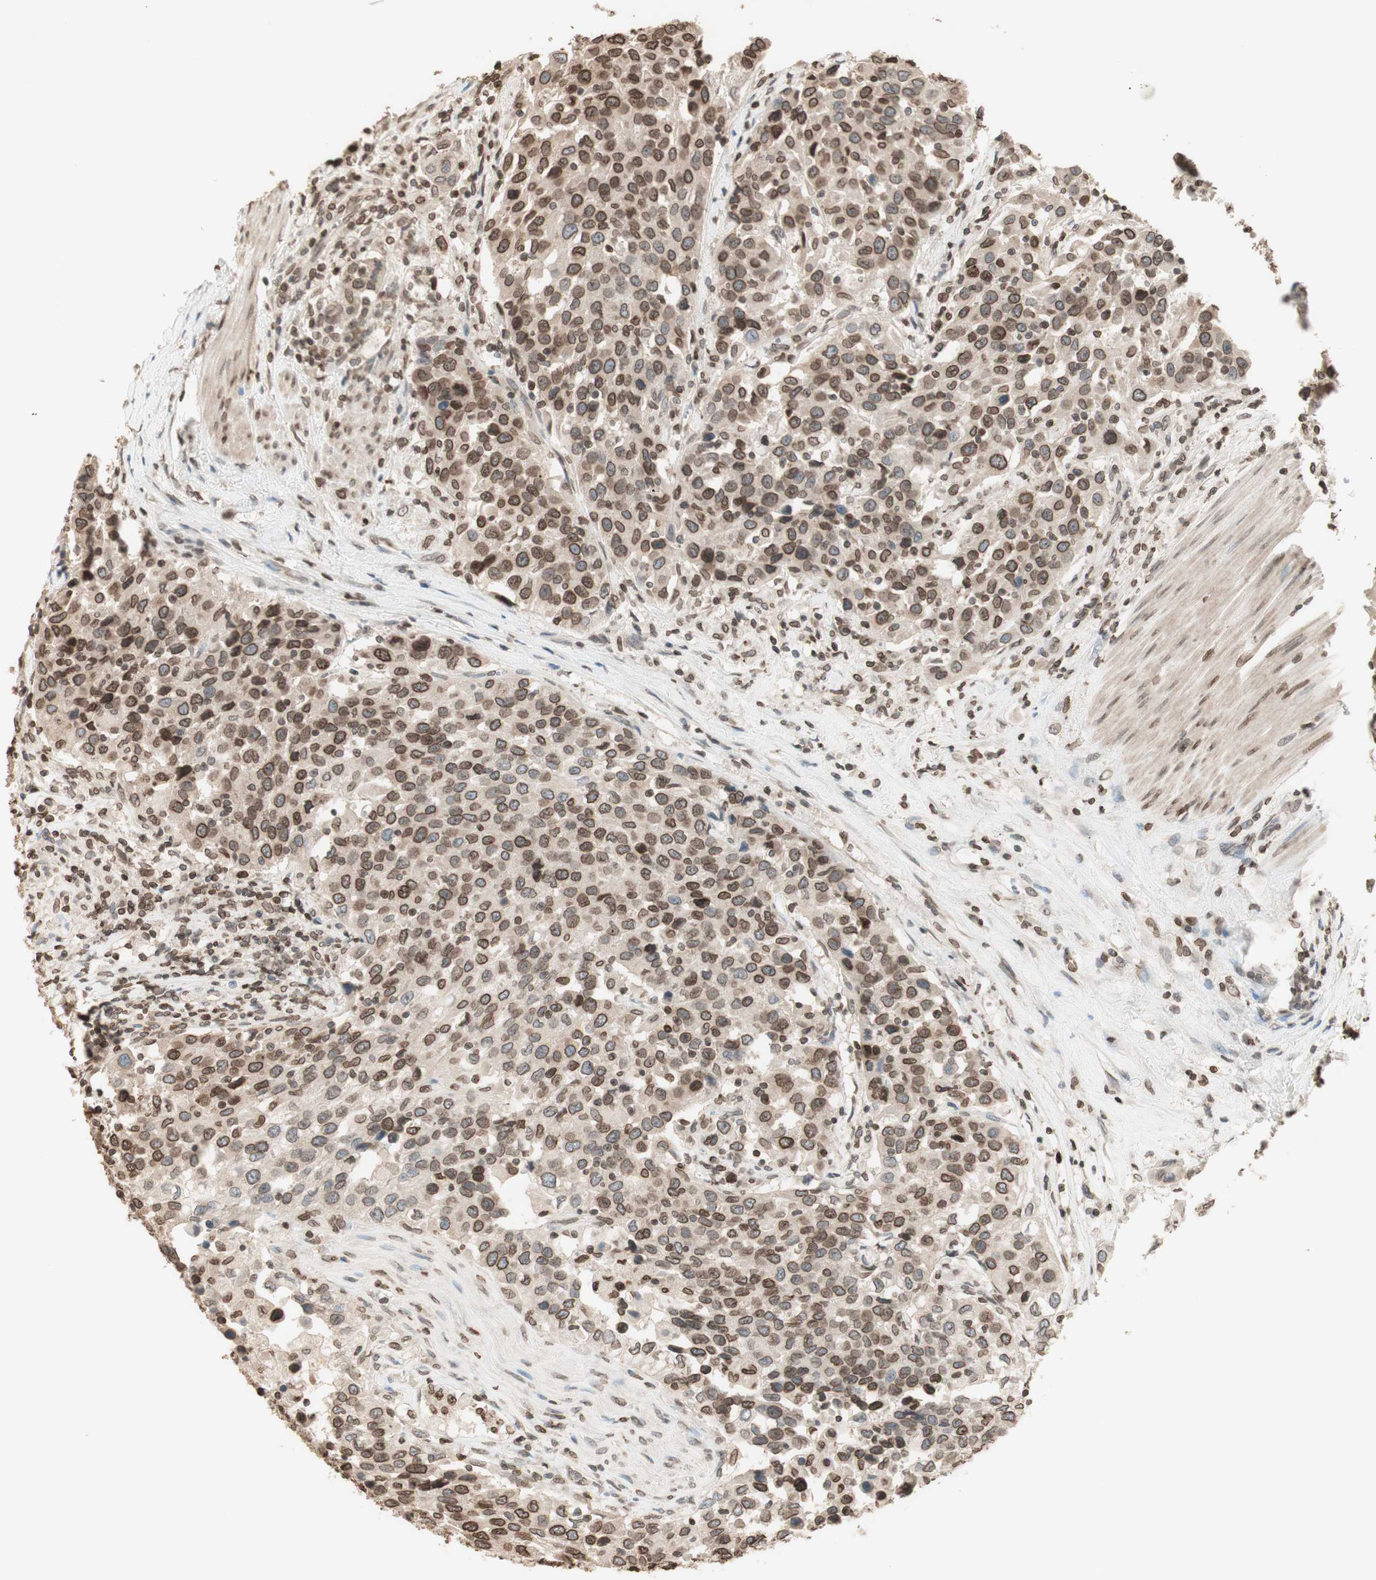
{"staining": {"intensity": "moderate", "quantity": ">75%", "location": "cytoplasmic/membranous,nuclear"}, "tissue": "urothelial cancer", "cell_type": "Tumor cells", "image_type": "cancer", "snomed": [{"axis": "morphology", "description": "Urothelial carcinoma, High grade"}, {"axis": "topography", "description": "Urinary bladder"}], "caption": "Immunohistochemistry (IHC) photomicrograph of neoplastic tissue: human urothelial cancer stained using immunohistochemistry displays medium levels of moderate protein expression localized specifically in the cytoplasmic/membranous and nuclear of tumor cells, appearing as a cytoplasmic/membranous and nuclear brown color.", "gene": "TMPO", "patient": {"sex": "female", "age": 80}}